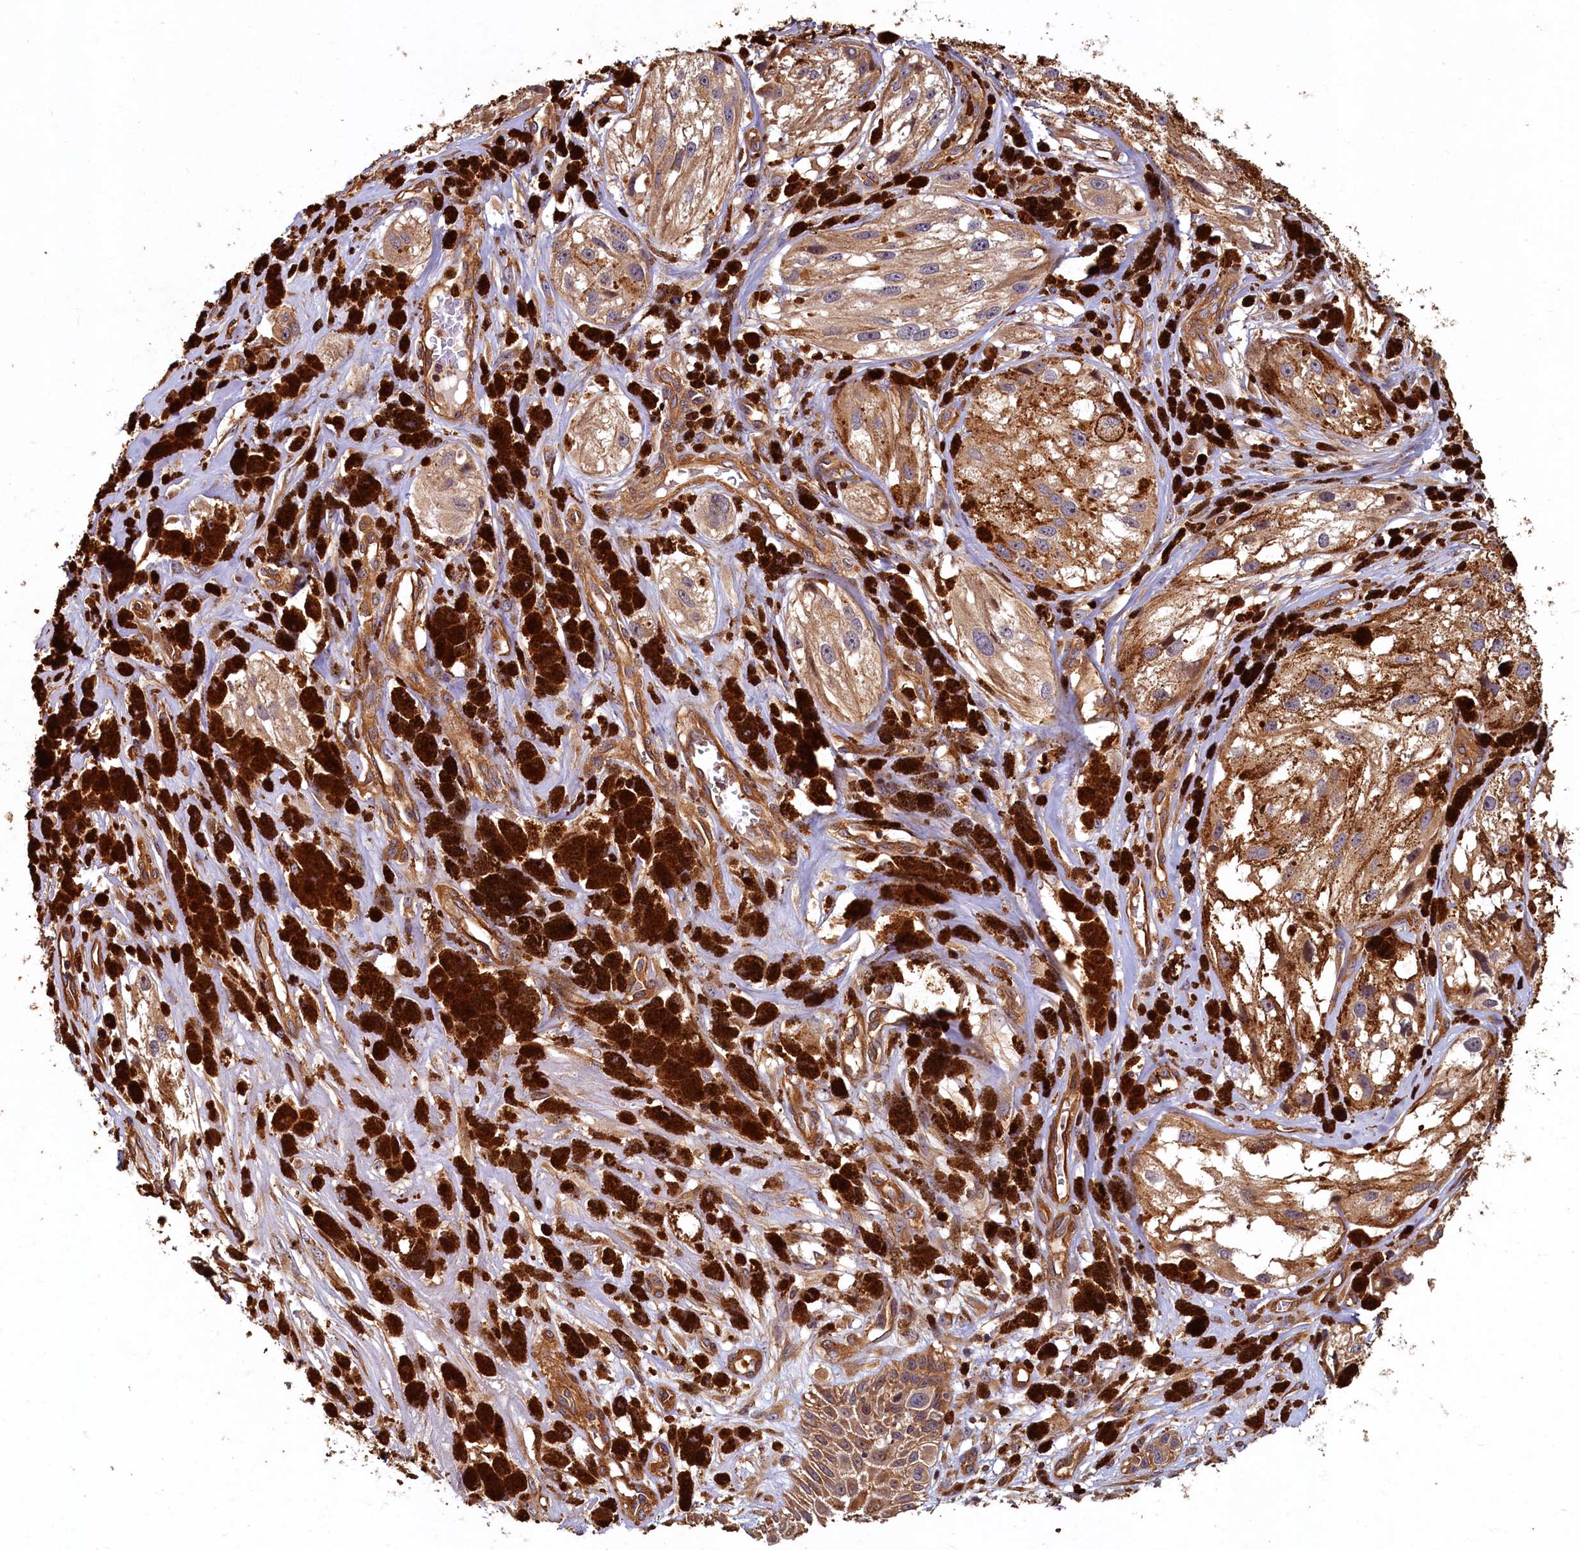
{"staining": {"intensity": "weak", "quantity": ">75%", "location": "cytoplasmic/membranous"}, "tissue": "melanoma", "cell_type": "Tumor cells", "image_type": "cancer", "snomed": [{"axis": "morphology", "description": "Malignant melanoma, NOS"}, {"axis": "topography", "description": "Skin"}], "caption": "Protein positivity by immunohistochemistry demonstrates weak cytoplasmic/membranous staining in about >75% of tumor cells in melanoma. (DAB IHC, brown staining for protein, blue staining for nuclei).", "gene": "CCDC102B", "patient": {"sex": "male", "age": 88}}